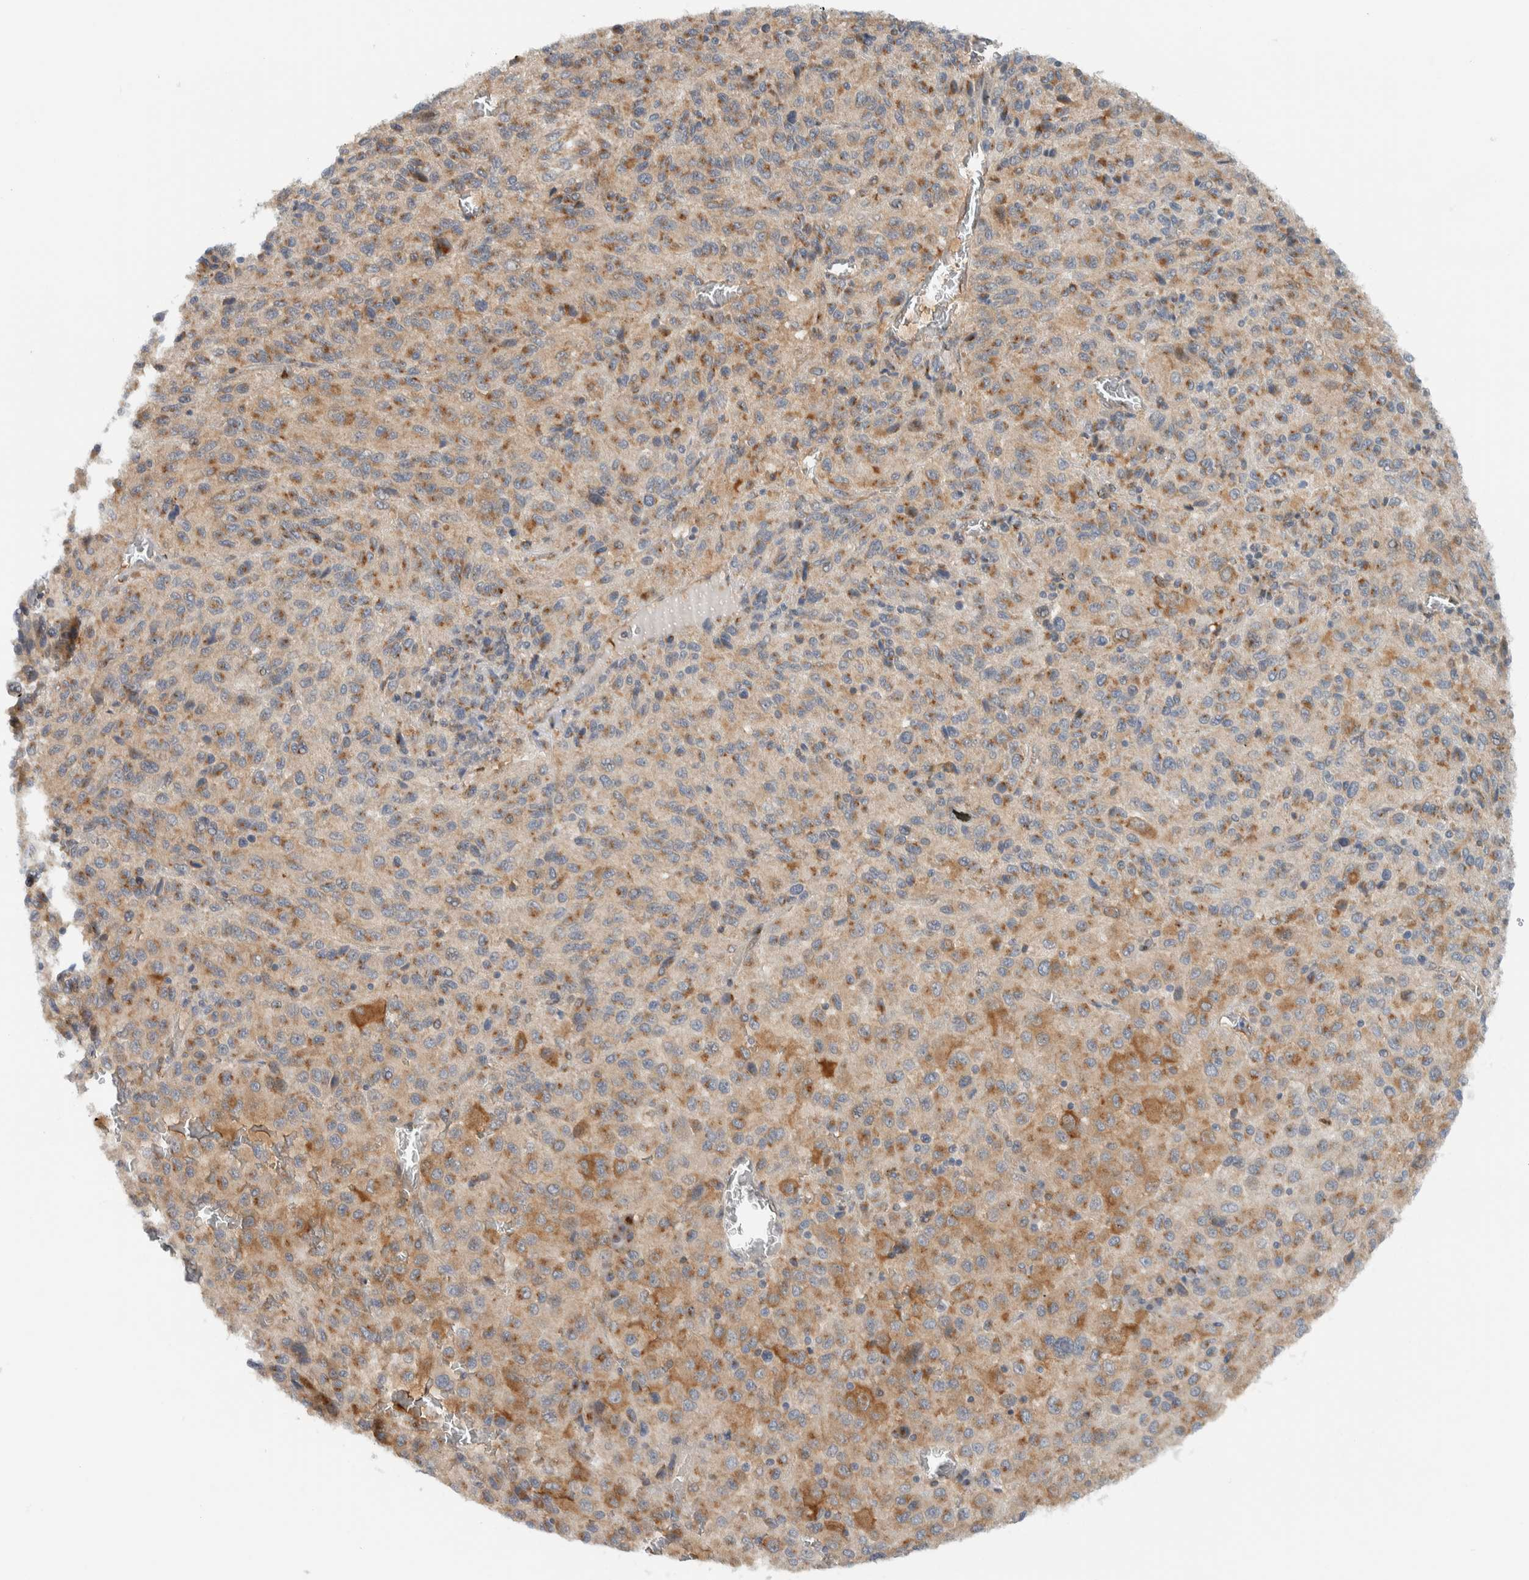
{"staining": {"intensity": "moderate", "quantity": ">75%", "location": "cytoplasmic/membranous"}, "tissue": "melanoma", "cell_type": "Tumor cells", "image_type": "cancer", "snomed": [{"axis": "morphology", "description": "Malignant melanoma, Metastatic site"}, {"axis": "topography", "description": "Lung"}], "caption": "The micrograph shows immunohistochemical staining of malignant melanoma (metastatic site). There is moderate cytoplasmic/membranous expression is identified in about >75% of tumor cells. (DAB (3,3'-diaminobenzidine) IHC with brightfield microscopy, high magnification).", "gene": "RERE", "patient": {"sex": "male", "age": 64}}